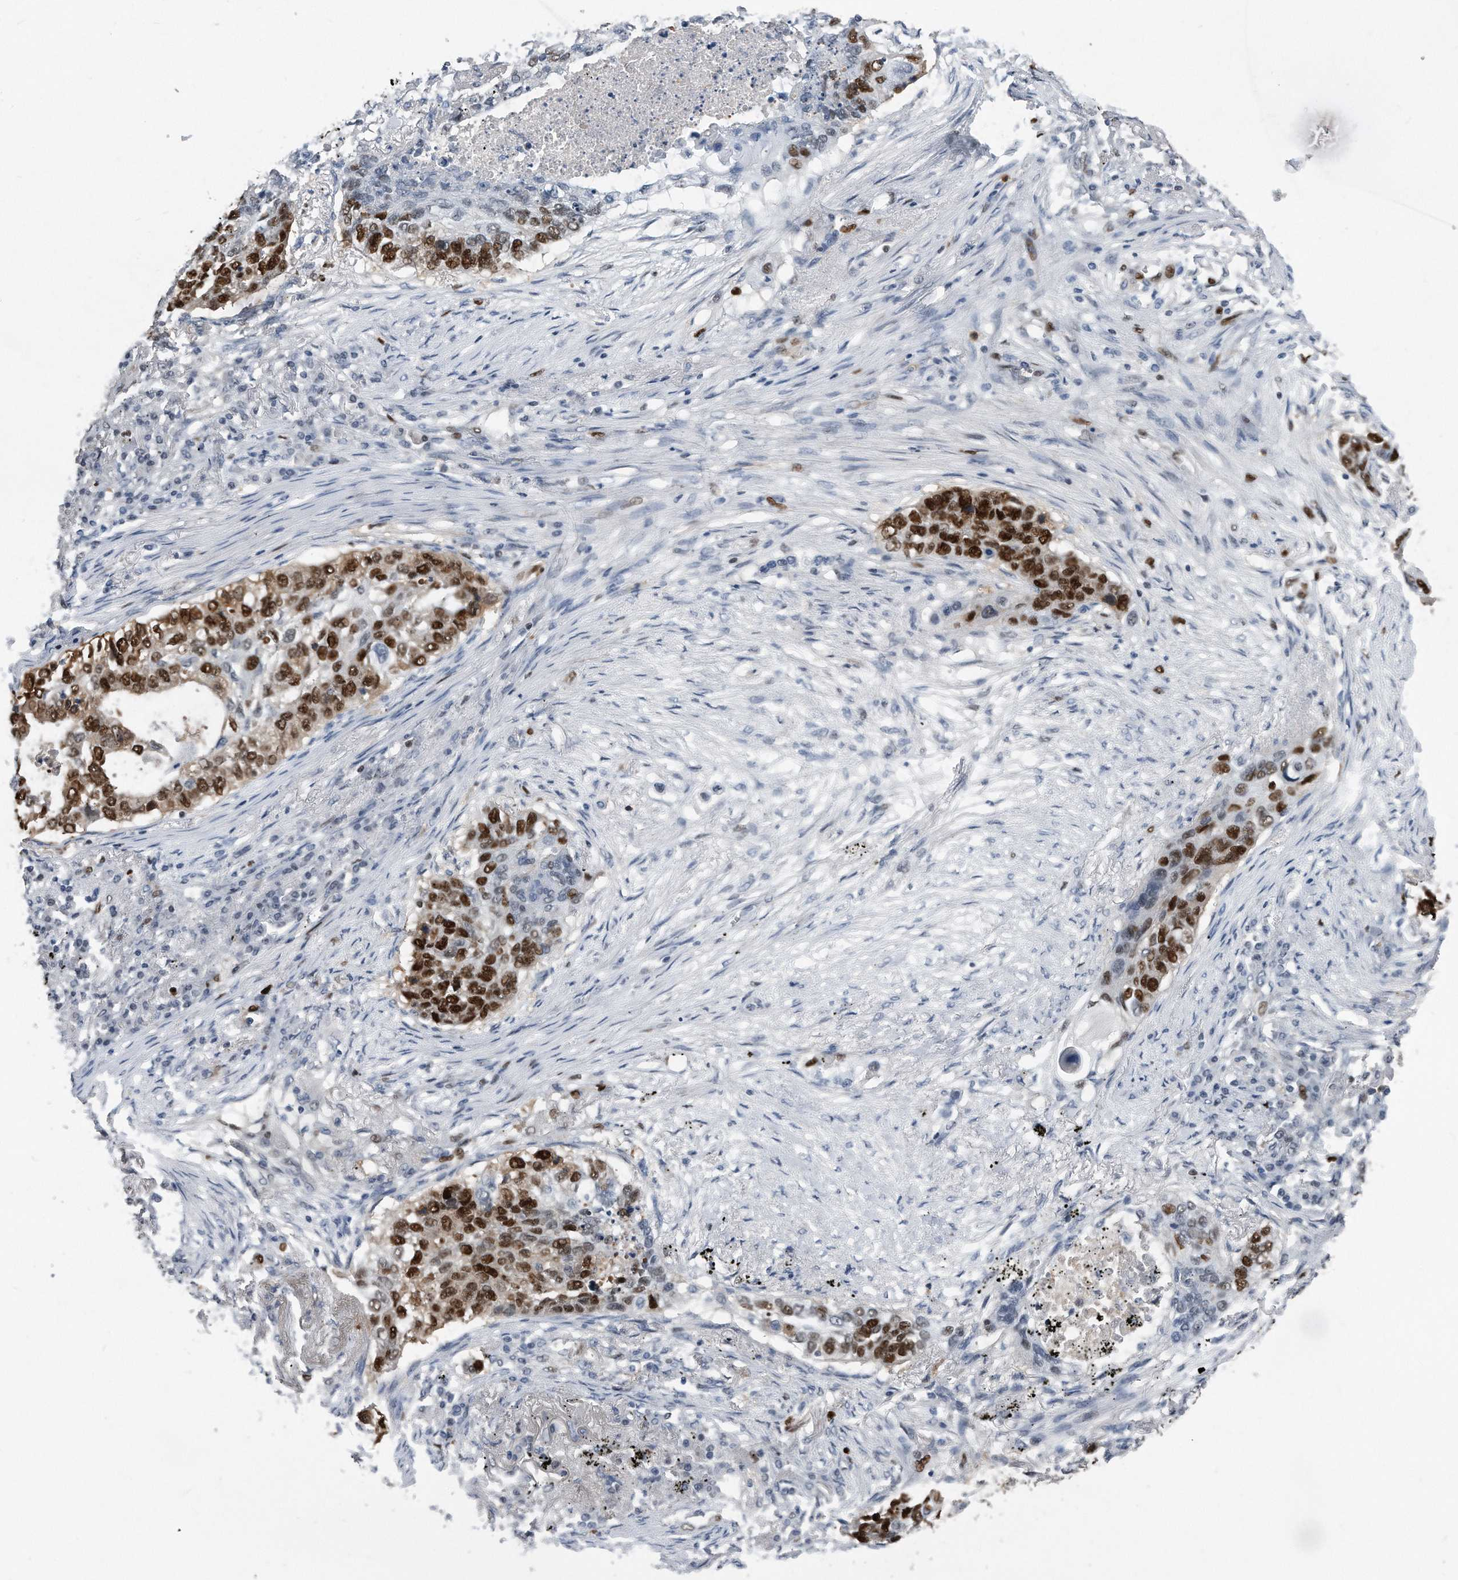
{"staining": {"intensity": "strong", "quantity": ">75%", "location": "nuclear"}, "tissue": "lung cancer", "cell_type": "Tumor cells", "image_type": "cancer", "snomed": [{"axis": "morphology", "description": "Squamous cell carcinoma, NOS"}, {"axis": "topography", "description": "Lung"}], "caption": "A brown stain shows strong nuclear positivity of a protein in human squamous cell carcinoma (lung) tumor cells. Nuclei are stained in blue.", "gene": "PCNA", "patient": {"sex": "female", "age": 63}}